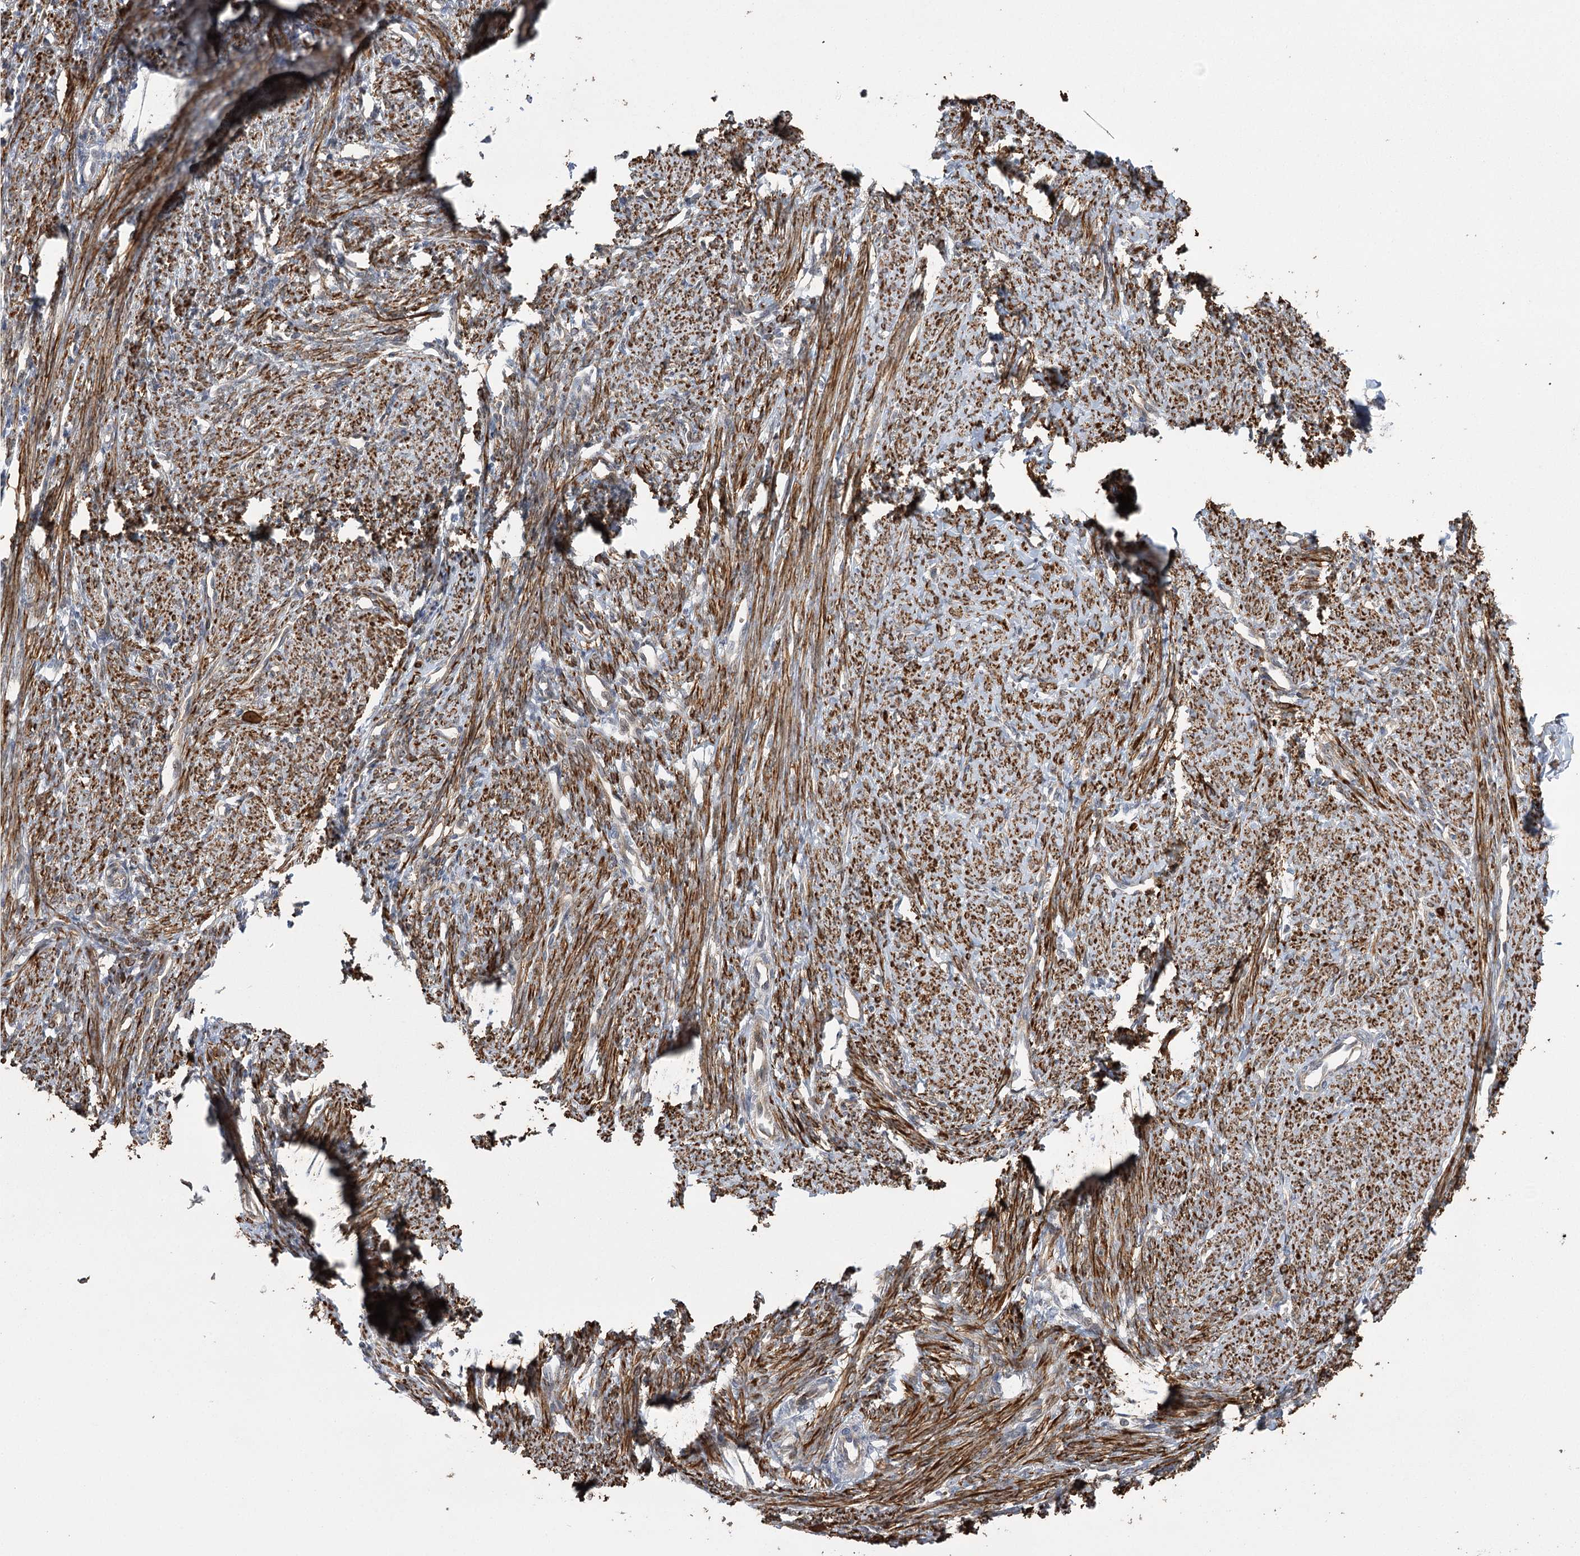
{"staining": {"intensity": "strong", "quantity": ">75%", "location": "cytoplasmic/membranous"}, "tissue": "smooth muscle", "cell_type": "Smooth muscle cells", "image_type": "normal", "snomed": [{"axis": "morphology", "description": "Normal tissue, NOS"}, {"axis": "topography", "description": "Smooth muscle"}, {"axis": "topography", "description": "Uterus"}], "caption": "Smooth muscle cells exhibit high levels of strong cytoplasmic/membranous expression in about >75% of cells in unremarkable smooth muscle. The staining is performed using DAB brown chromogen to label protein expression. The nuclei are counter-stained blue using hematoxylin.", "gene": "KCNN2", "patient": {"sex": "female", "age": 59}}